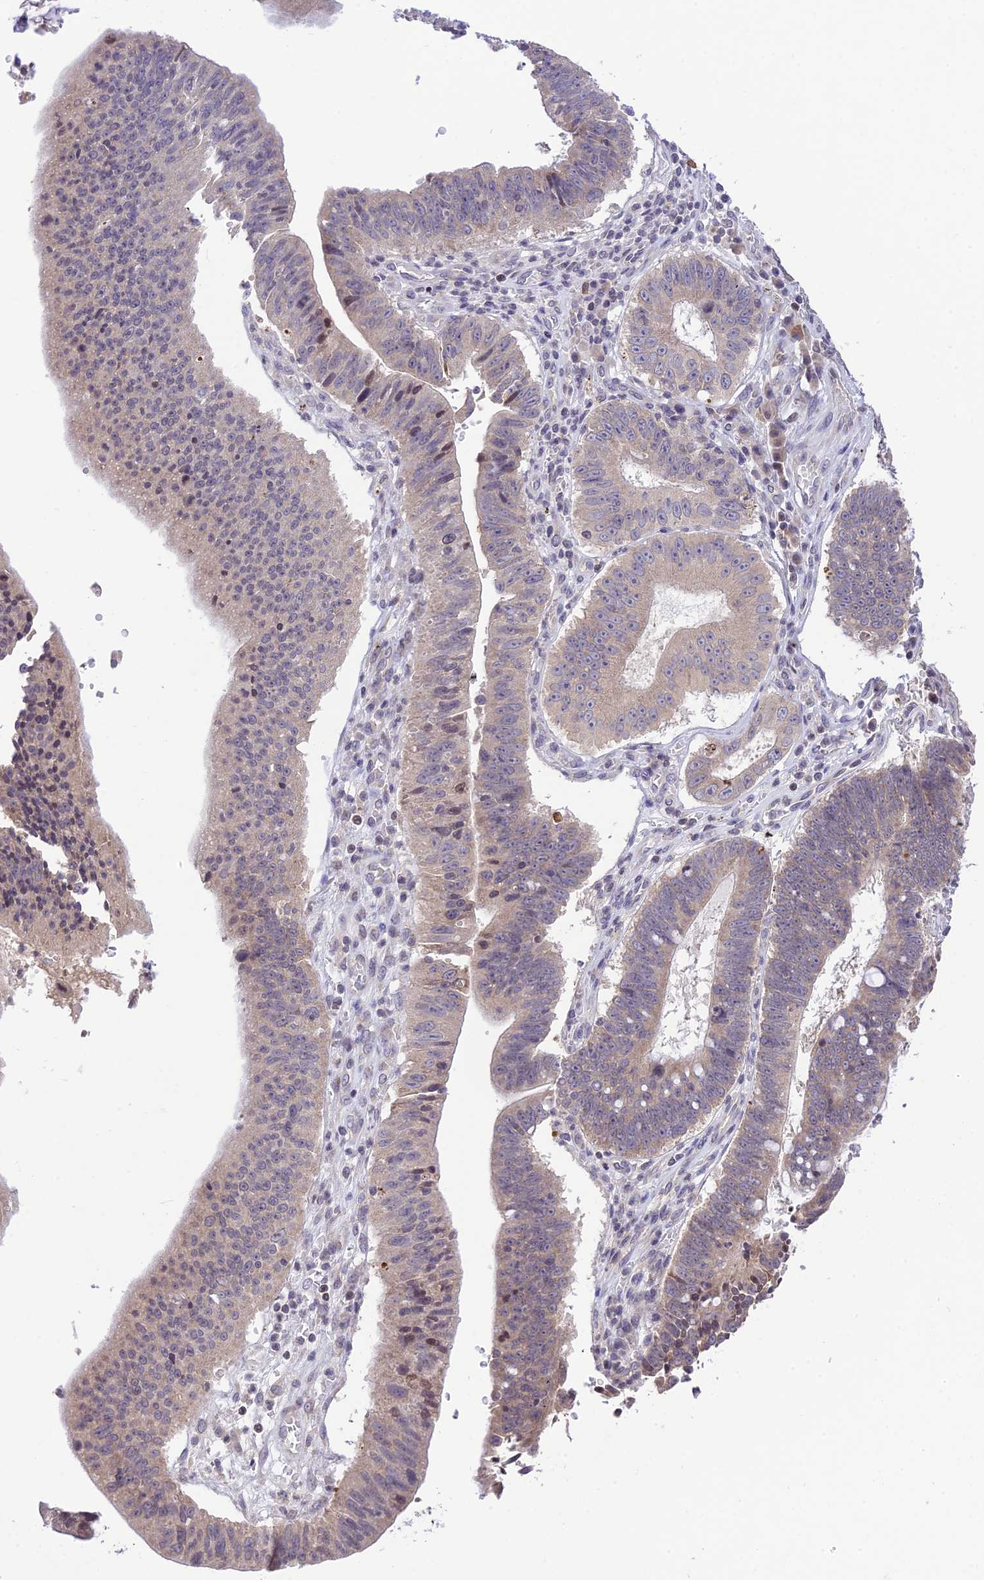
{"staining": {"intensity": "weak", "quantity": "<25%", "location": "cytoplasmic/membranous,nuclear"}, "tissue": "stomach cancer", "cell_type": "Tumor cells", "image_type": "cancer", "snomed": [{"axis": "morphology", "description": "Adenocarcinoma, NOS"}, {"axis": "topography", "description": "Stomach"}], "caption": "Immunohistochemistry image of human adenocarcinoma (stomach) stained for a protein (brown), which shows no staining in tumor cells.", "gene": "TEKT1", "patient": {"sex": "male", "age": 59}}